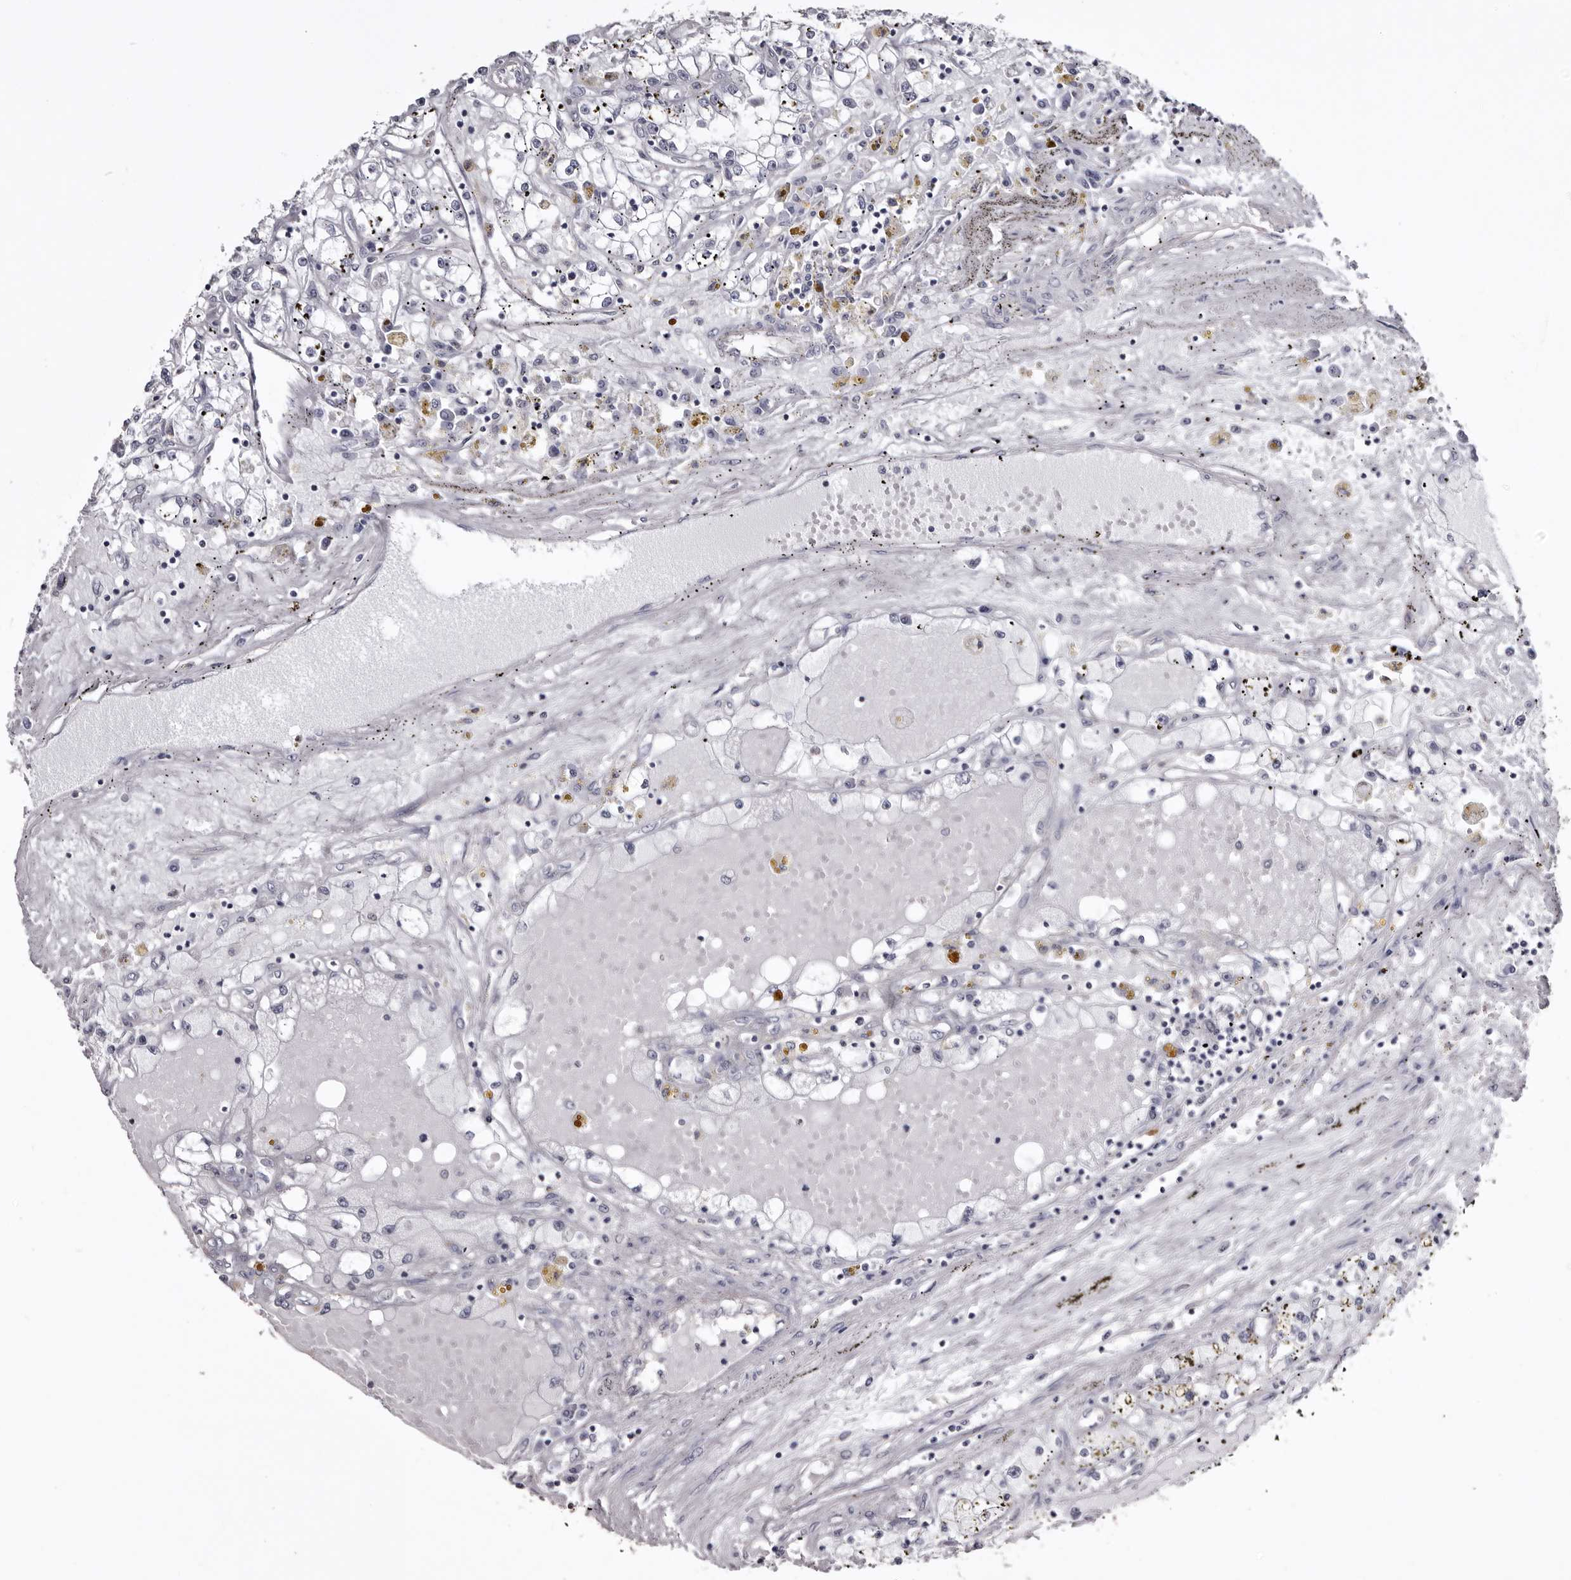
{"staining": {"intensity": "negative", "quantity": "none", "location": "none"}, "tissue": "renal cancer", "cell_type": "Tumor cells", "image_type": "cancer", "snomed": [{"axis": "morphology", "description": "Adenocarcinoma, NOS"}, {"axis": "topography", "description": "Kidney"}], "caption": "A micrograph of renal cancer (adenocarcinoma) stained for a protein shows no brown staining in tumor cells. Brightfield microscopy of IHC stained with DAB (3,3'-diaminobenzidine) (brown) and hematoxylin (blue), captured at high magnification.", "gene": "LAD1", "patient": {"sex": "male", "age": 56}}